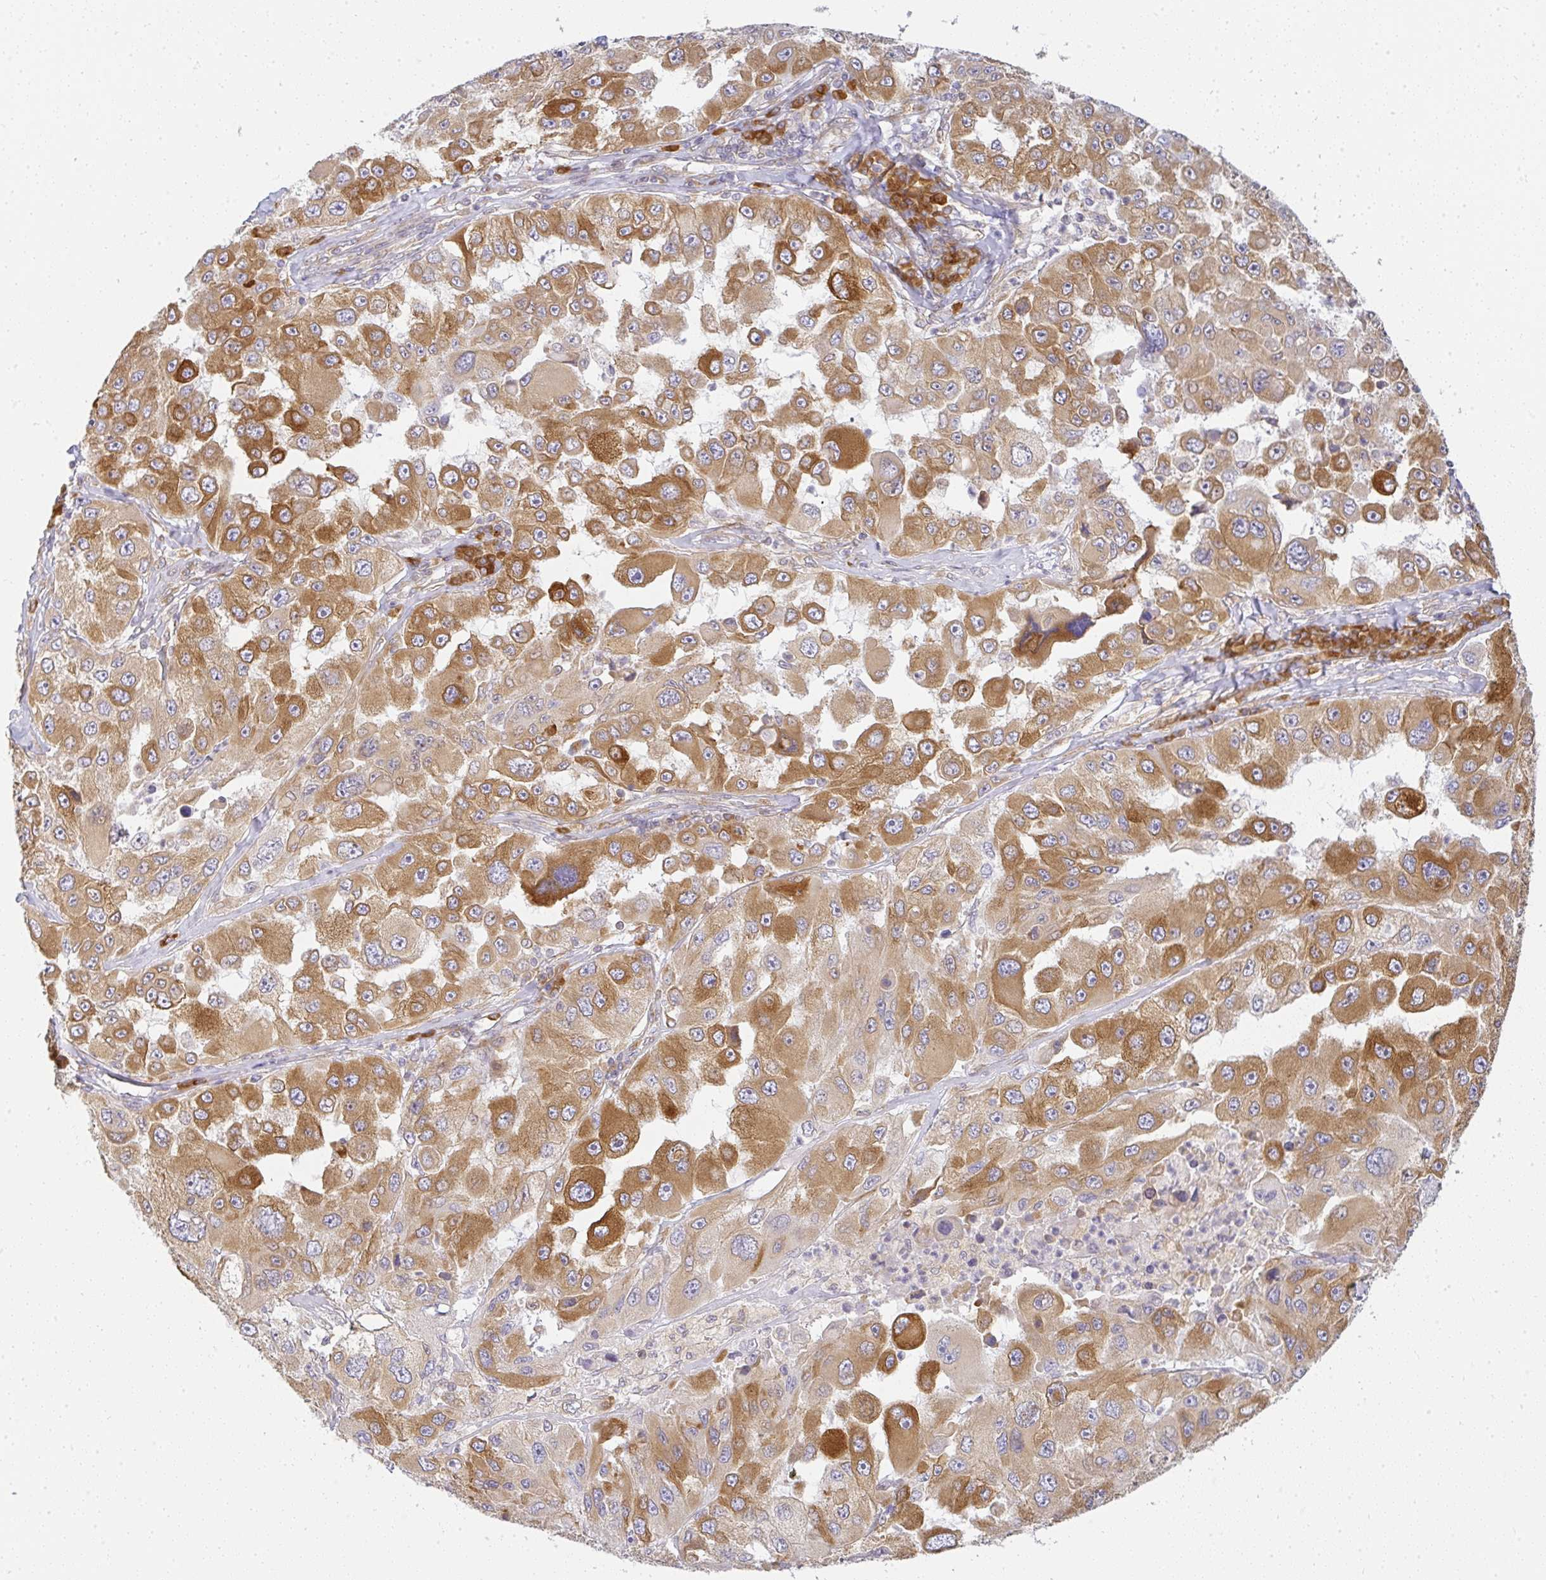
{"staining": {"intensity": "strong", "quantity": ">75%", "location": "cytoplasmic/membranous"}, "tissue": "melanoma", "cell_type": "Tumor cells", "image_type": "cancer", "snomed": [{"axis": "morphology", "description": "Malignant melanoma, Metastatic site"}, {"axis": "topography", "description": "Lymph node"}], "caption": "About >75% of tumor cells in melanoma show strong cytoplasmic/membranous protein positivity as visualized by brown immunohistochemical staining.", "gene": "DERL2", "patient": {"sex": "male", "age": 62}}